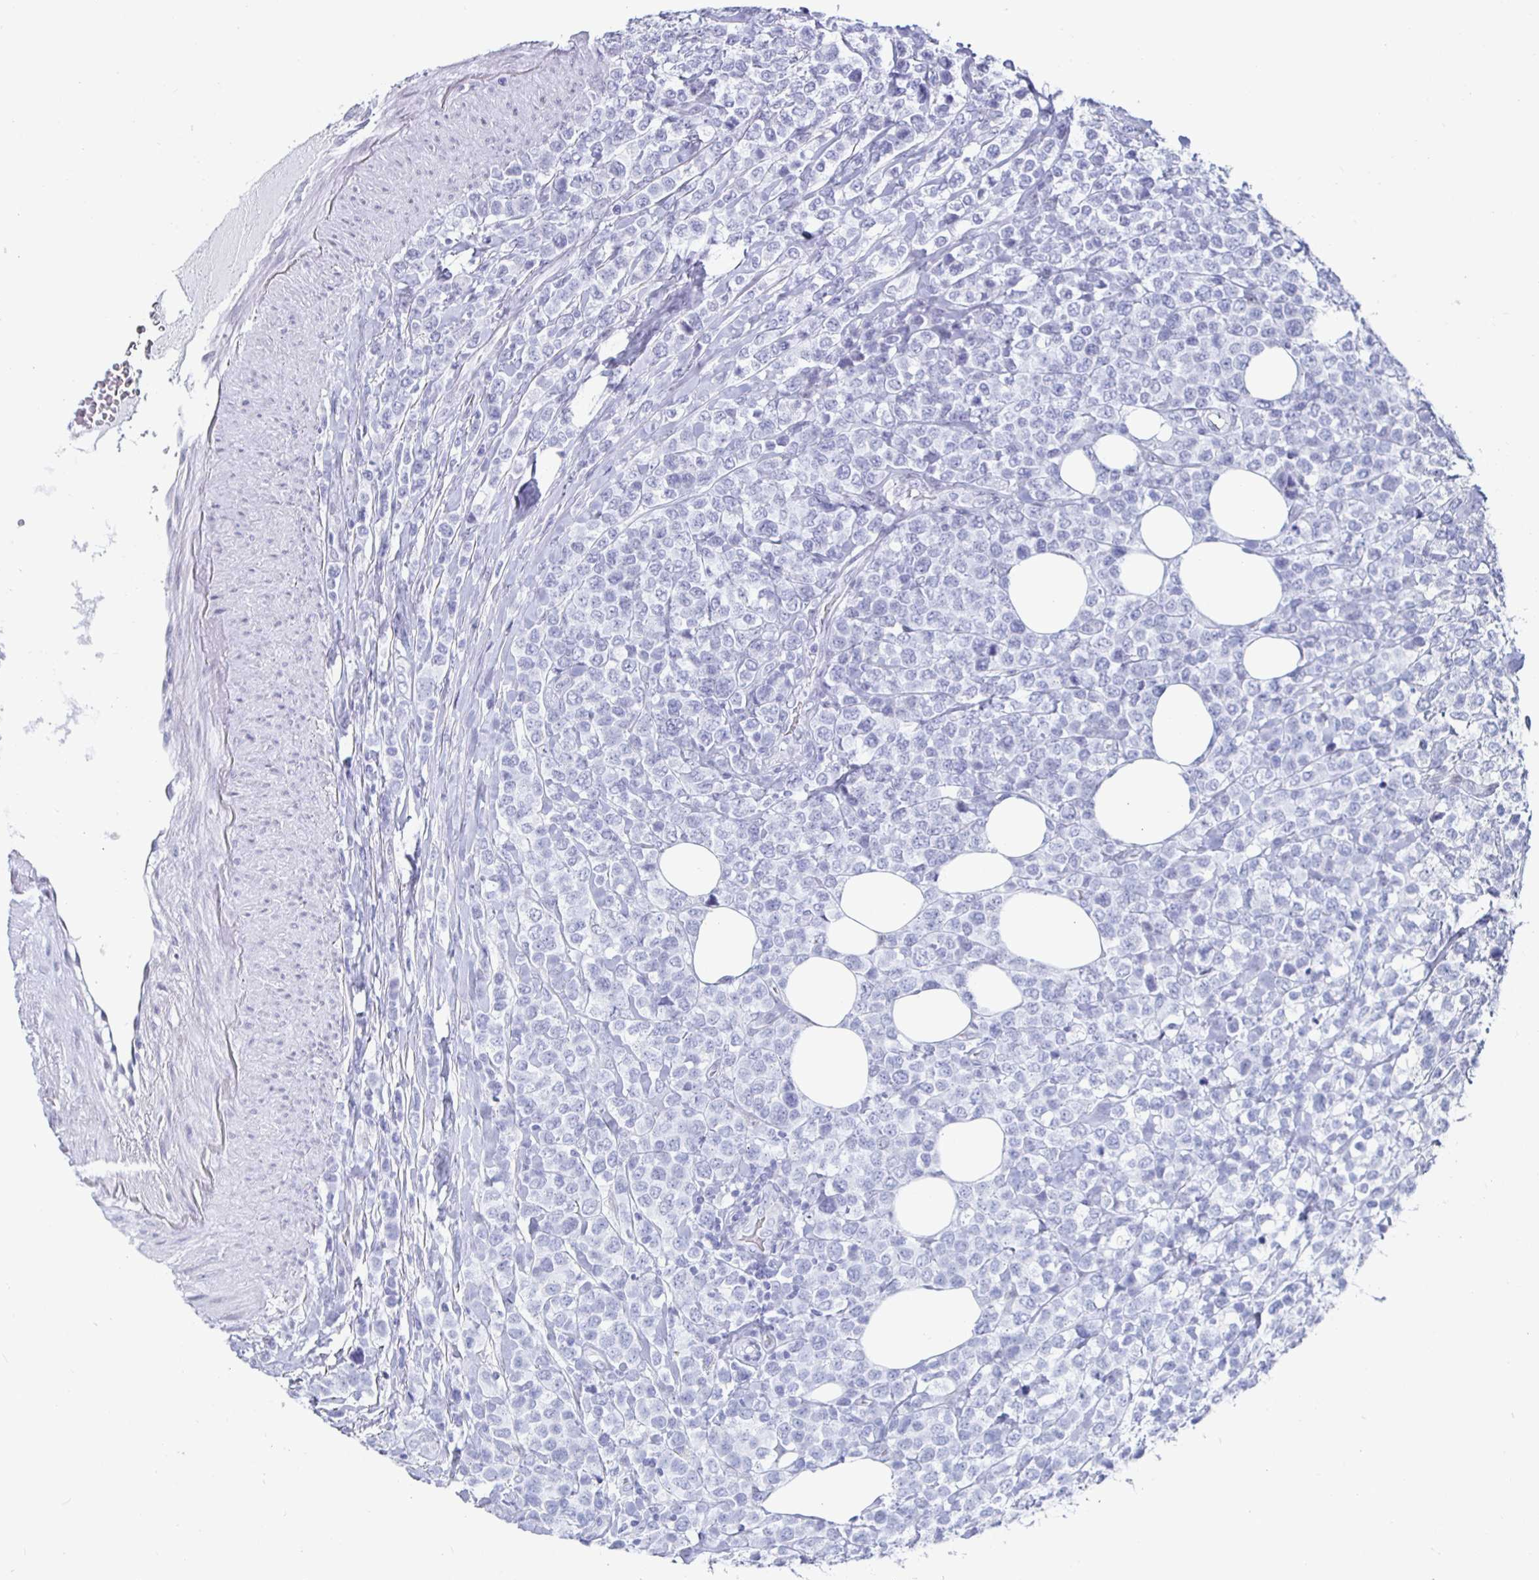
{"staining": {"intensity": "negative", "quantity": "none", "location": "none"}, "tissue": "lymphoma", "cell_type": "Tumor cells", "image_type": "cancer", "snomed": [{"axis": "morphology", "description": "Malignant lymphoma, non-Hodgkin's type, High grade"}, {"axis": "topography", "description": "Soft tissue"}], "caption": "This is an IHC histopathology image of human high-grade malignant lymphoma, non-Hodgkin's type. There is no staining in tumor cells.", "gene": "KRT4", "patient": {"sex": "female", "age": 56}}